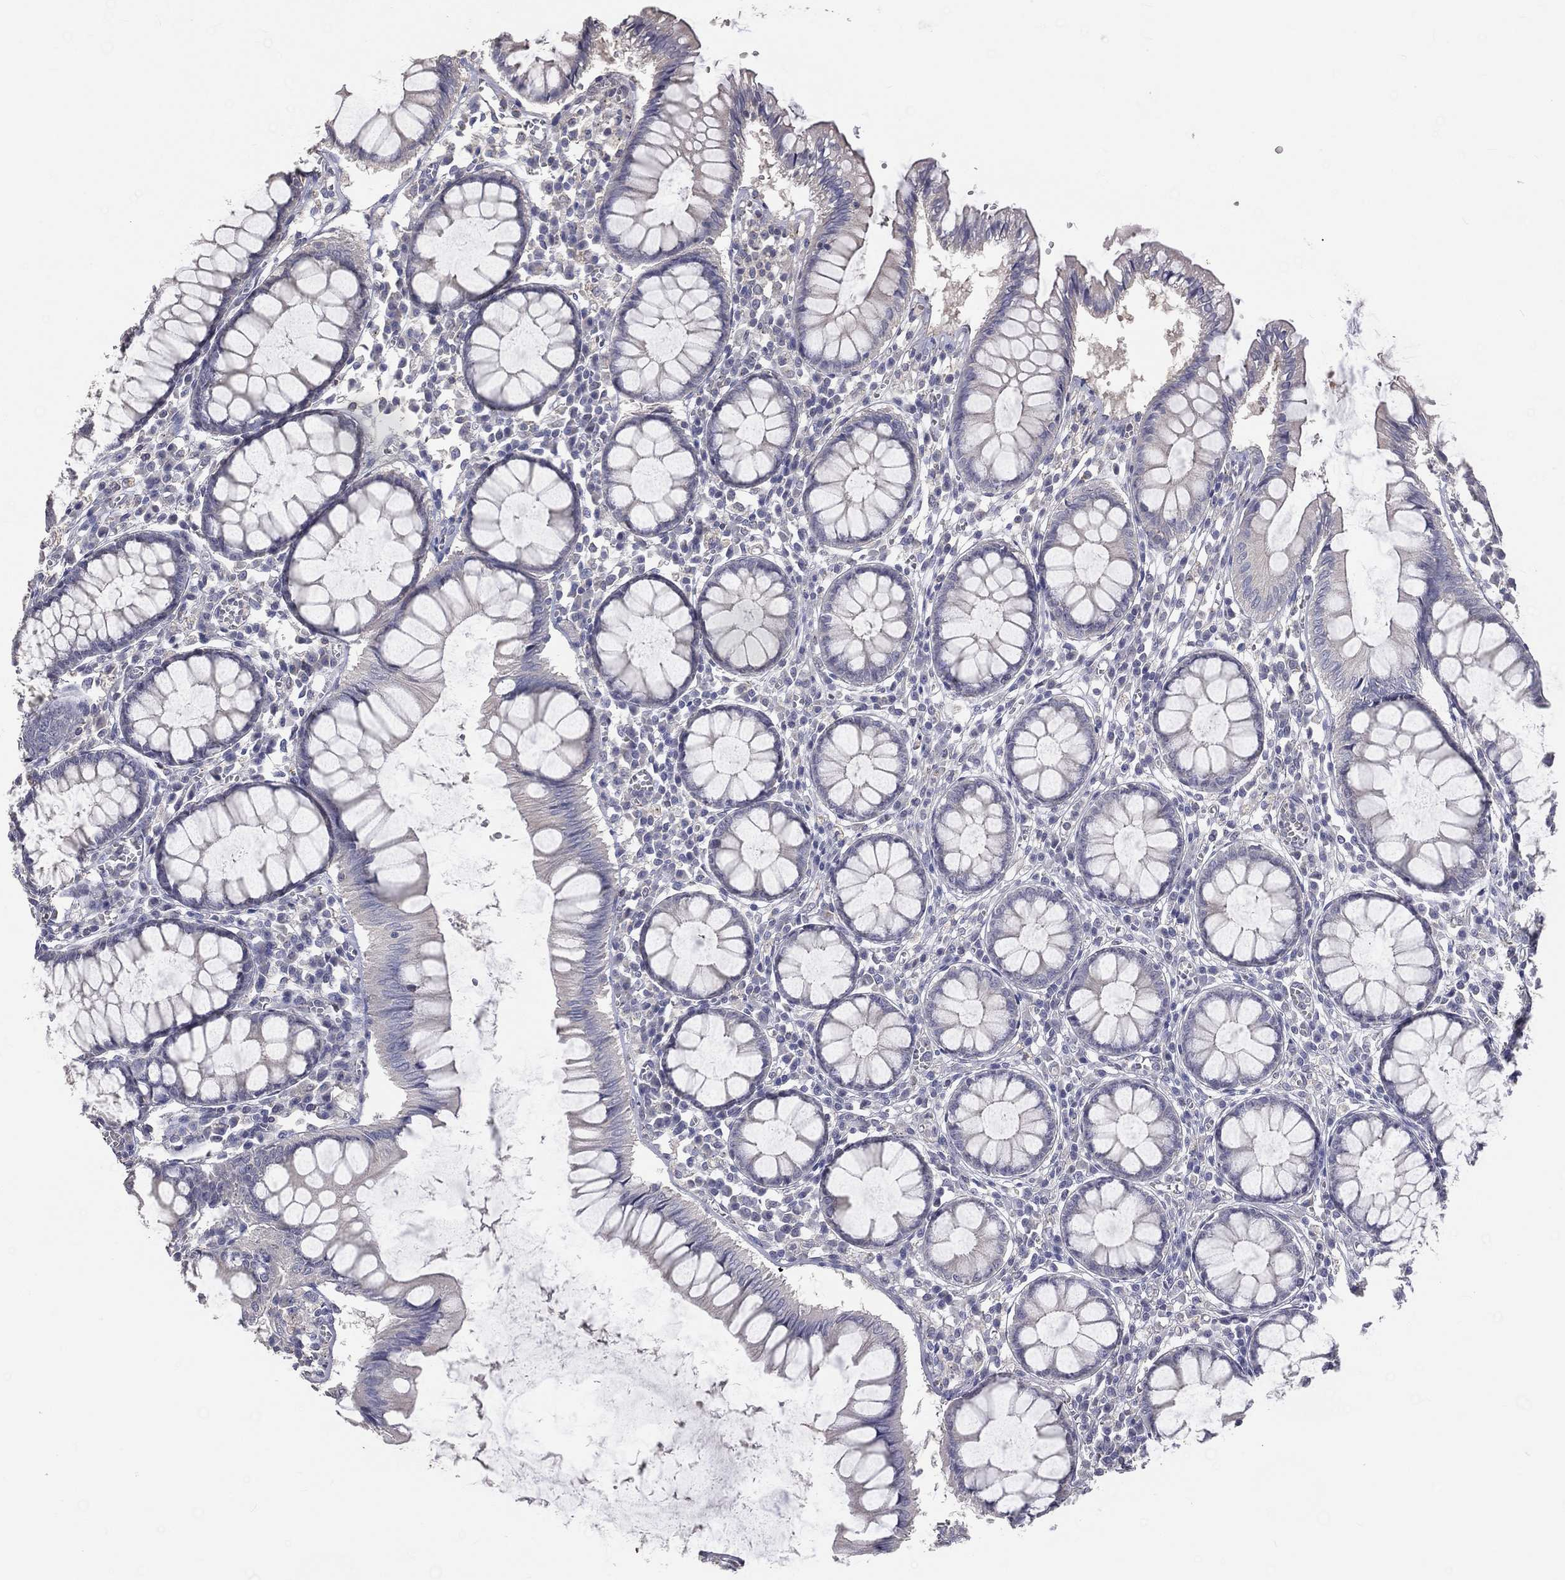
{"staining": {"intensity": "negative", "quantity": "none", "location": "none"}, "tissue": "colon", "cell_type": "Endothelial cells", "image_type": "normal", "snomed": [{"axis": "morphology", "description": "Normal tissue, NOS"}, {"axis": "topography", "description": "Colon"}], "caption": "High power microscopy photomicrograph of an immunohistochemistry (IHC) histopathology image of benign colon, revealing no significant staining in endothelial cells. (DAB (3,3'-diaminobenzidine) immunohistochemistry (IHC), high magnification).", "gene": "CROCC", "patient": {"sex": "male", "age": 65}}